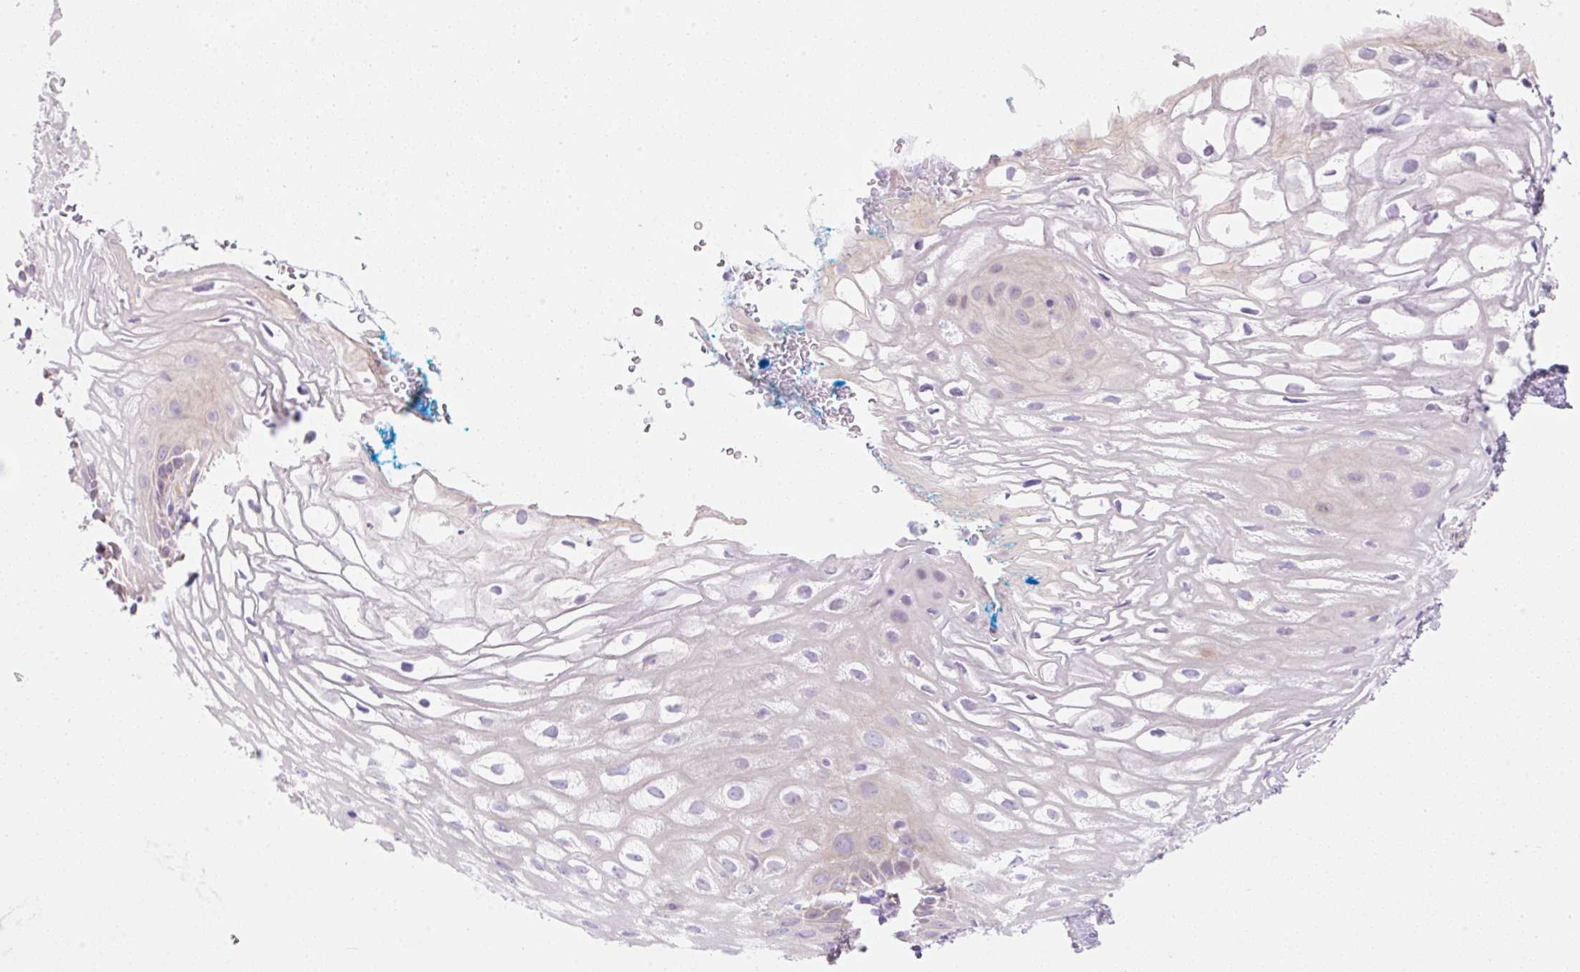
{"staining": {"intensity": "weak", "quantity": "<25%", "location": "cytoplasmic/membranous"}, "tissue": "vagina", "cell_type": "Squamous epithelial cells", "image_type": "normal", "snomed": [{"axis": "morphology", "description": "Normal tissue, NOS"}, {"axis": "morphology", "description": "Adenocarcinoma, NOS"}, {"axis": "topography", "description": "Rectum"}, {"axis": "topography", "description": "Vagina"}, {"axis": "topography", "description": "Peripheral nerve tissue"}], "caption": "Photomicrograph shows no significant protein positivity in squamous epithelial cells of unremarkable vagina.", "gene": "ZNF121", "patient": {"sex": "female", "age": 71}}